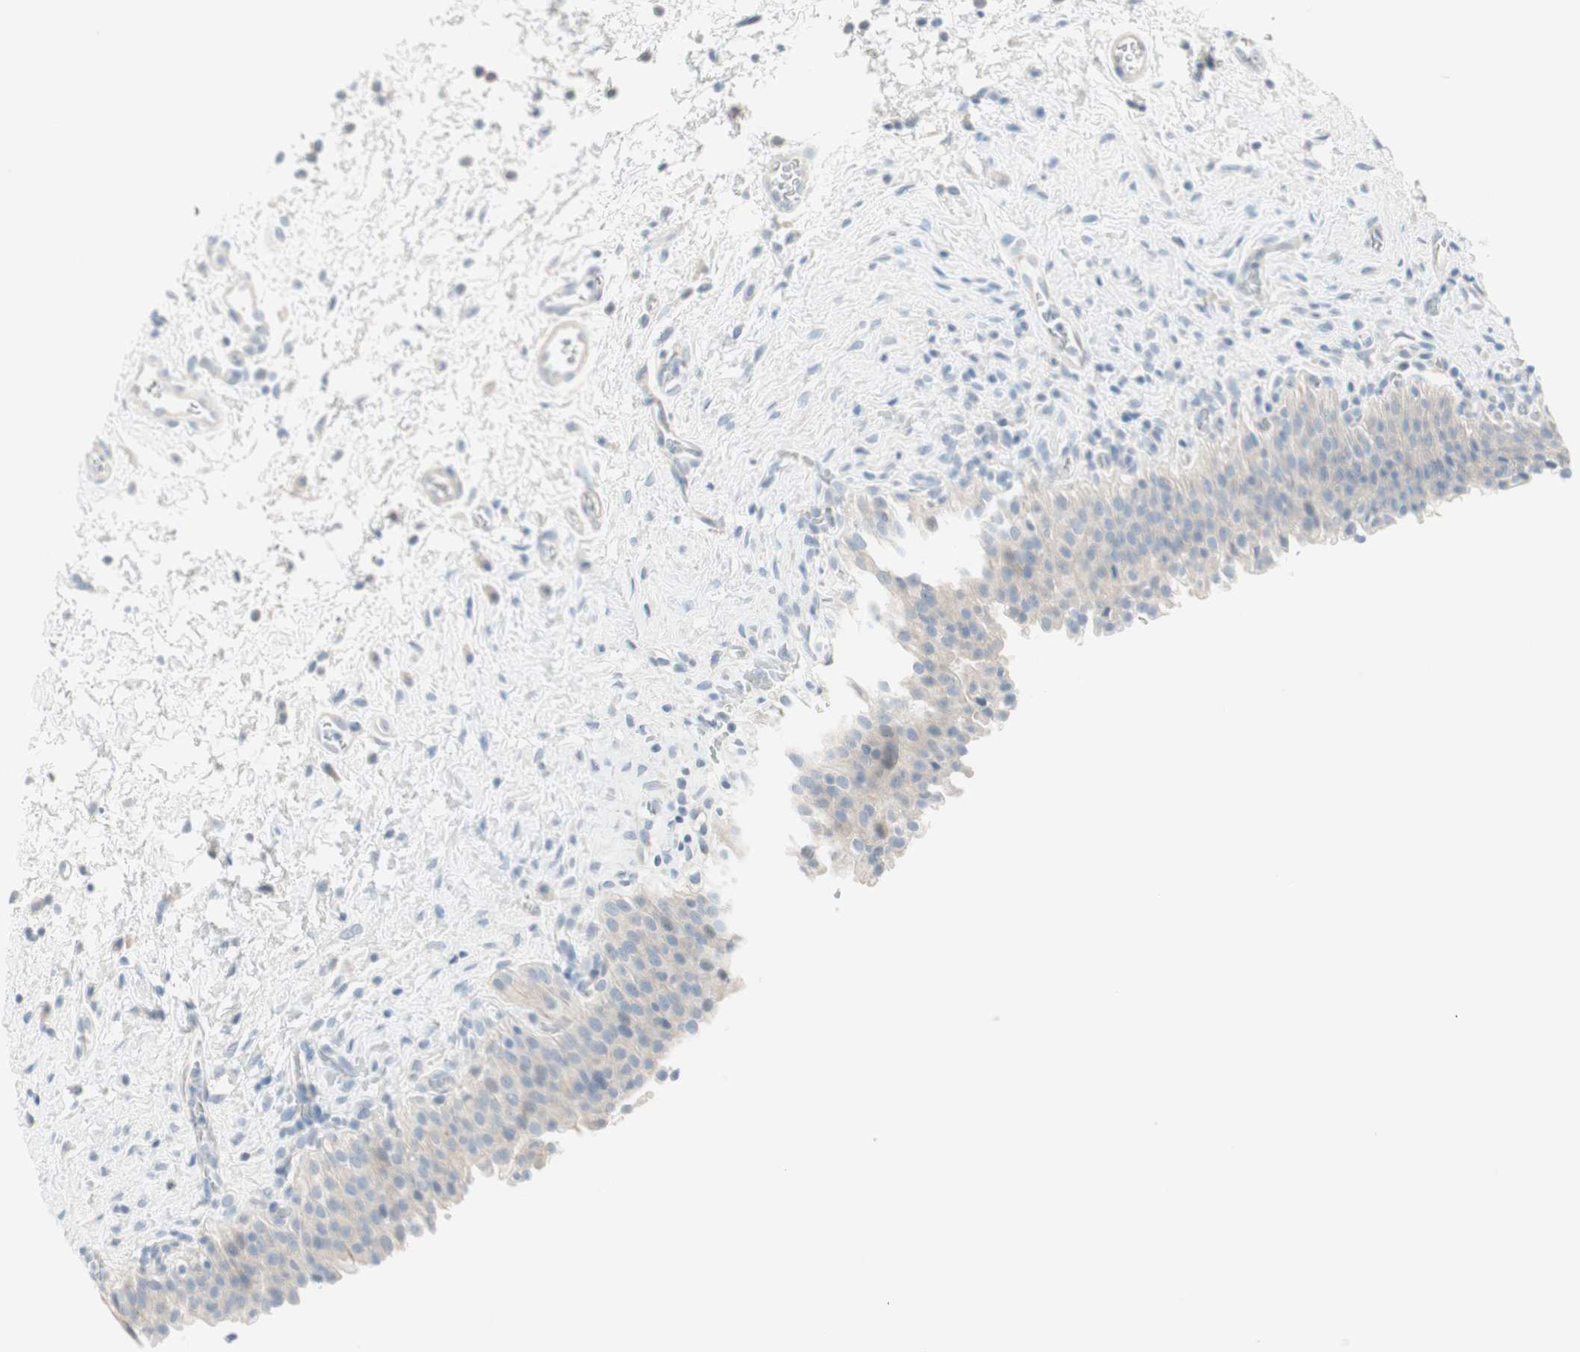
{"staining": {"intensity": "weak", "quantity": "25%-75%", "location": "cytoplasmic/membranous"}, "tissue": "urinary bladder", "cell_type": "Urothelial cells", "image_type": "normal", "snomed": [{"axis": "morphology", "description": "Normal tissue, NOS"}, {"axis": "topography", "description": "Urinary bladder"}], "caption": "IHC micrograph of unremarkable urinary bladder stained for a protein (brown), which exhibits low levels of weak cytoplasmic/membranous positivity in about 25%-75% of urothelial cells.", "gene": "SULT1C2", "patient": {"sex": "male", "age": 51}}